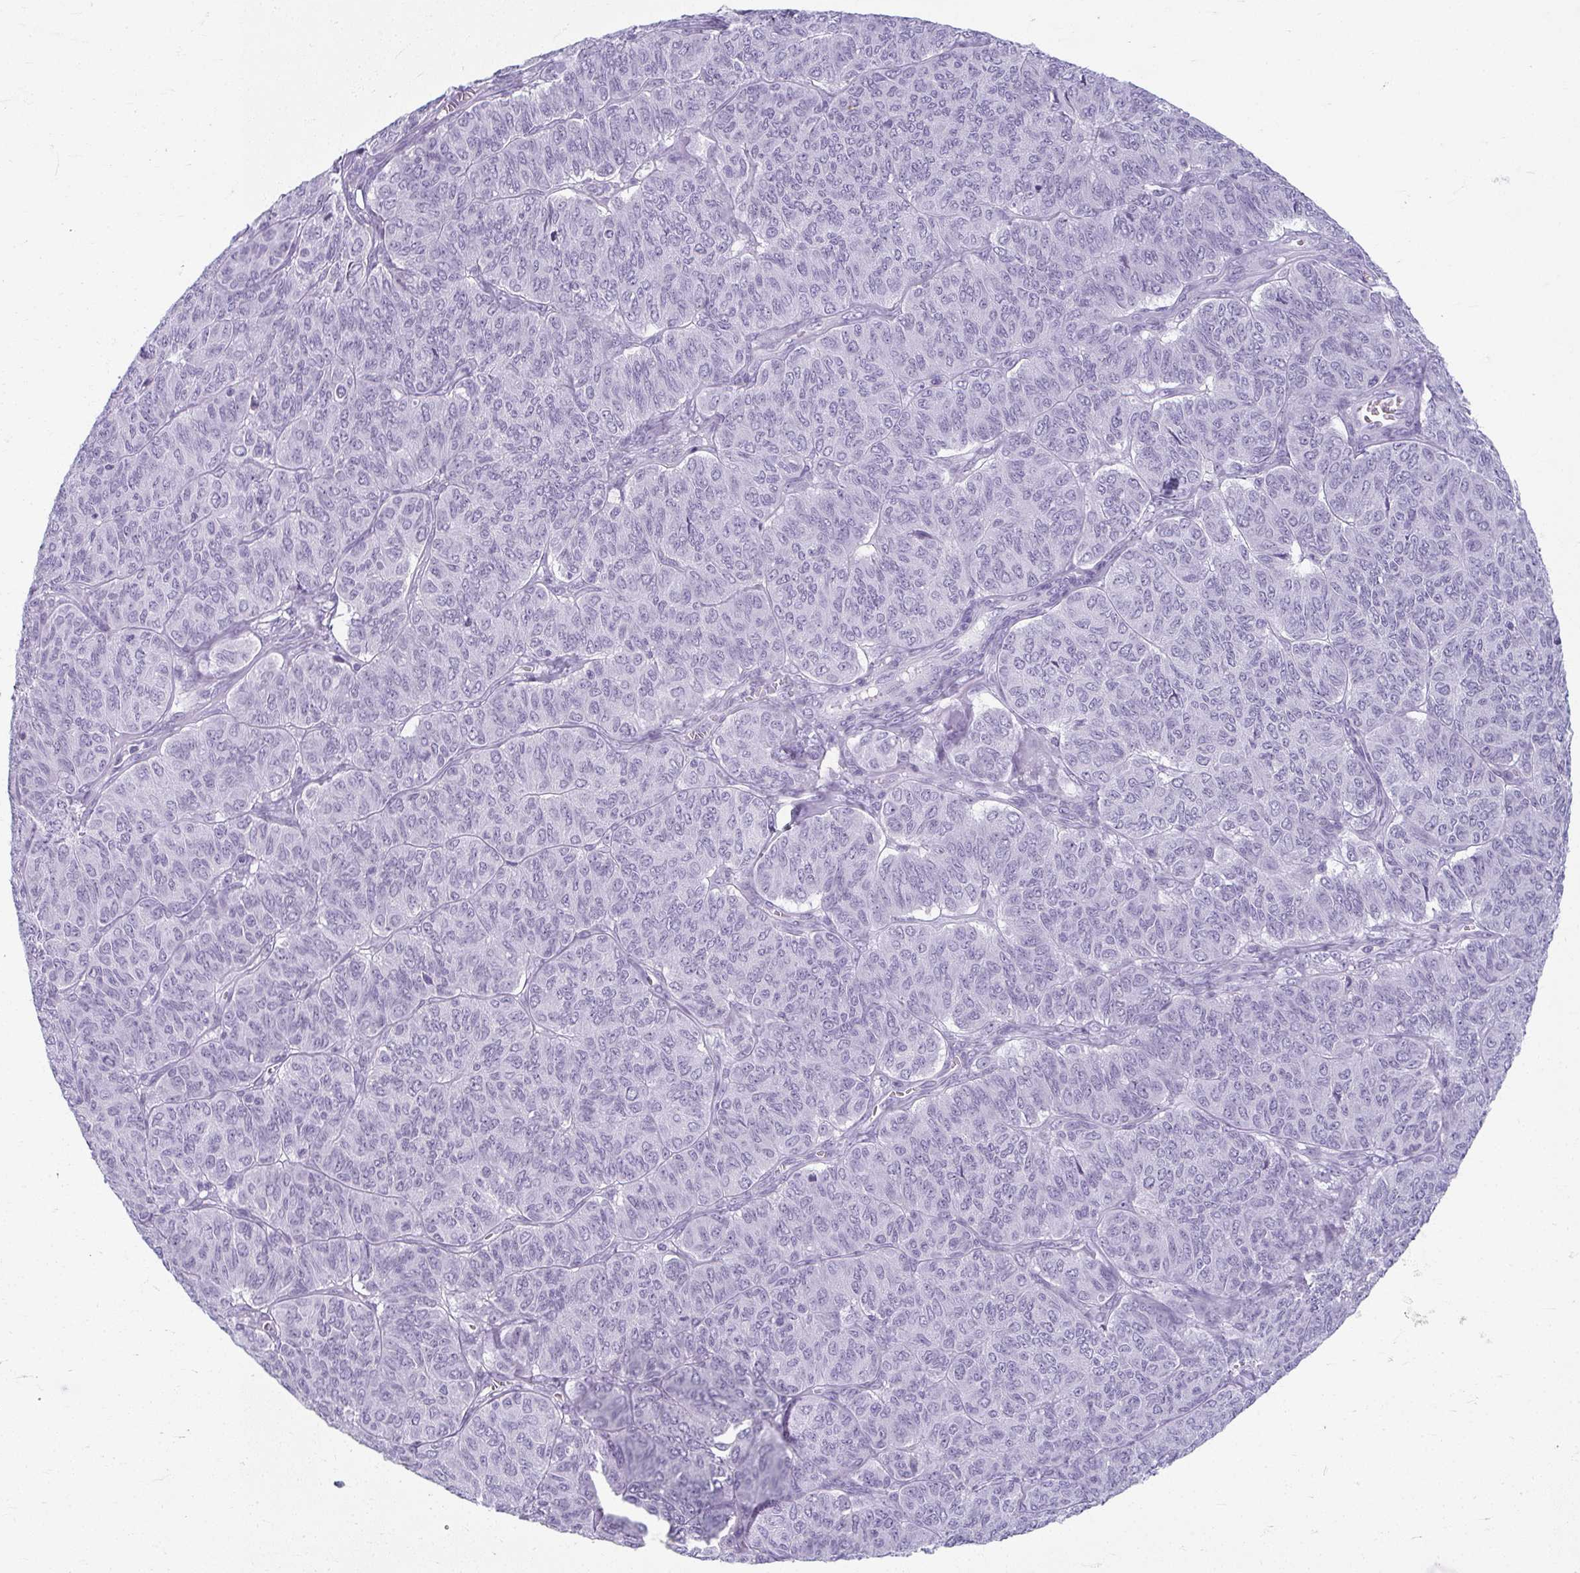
{"staining": {"intensity": "negative", "quantity": "none", "location": "none"}, "tissue": "ovarian cancer", "cell_type": "Tumor cells", "image_type": "cancer", "snomed": [{"axis": "morphology", "description": "Carcinoma, endometroid"}, {"axis": "topography", "description": "Ovary"}], "caption": "Immunohistochemistry micrograph of neoplastic tissue: ovarian cancer stained with DAB displays no significant protein staining in tumor cells. The staining is performed using DAB (3,3'-diaminobenzidine) brown chromogen with nuclei counter-stained in using hematoxylin.", "gene": "MOBP", "patient": {"sex": "female", "age": 80}}